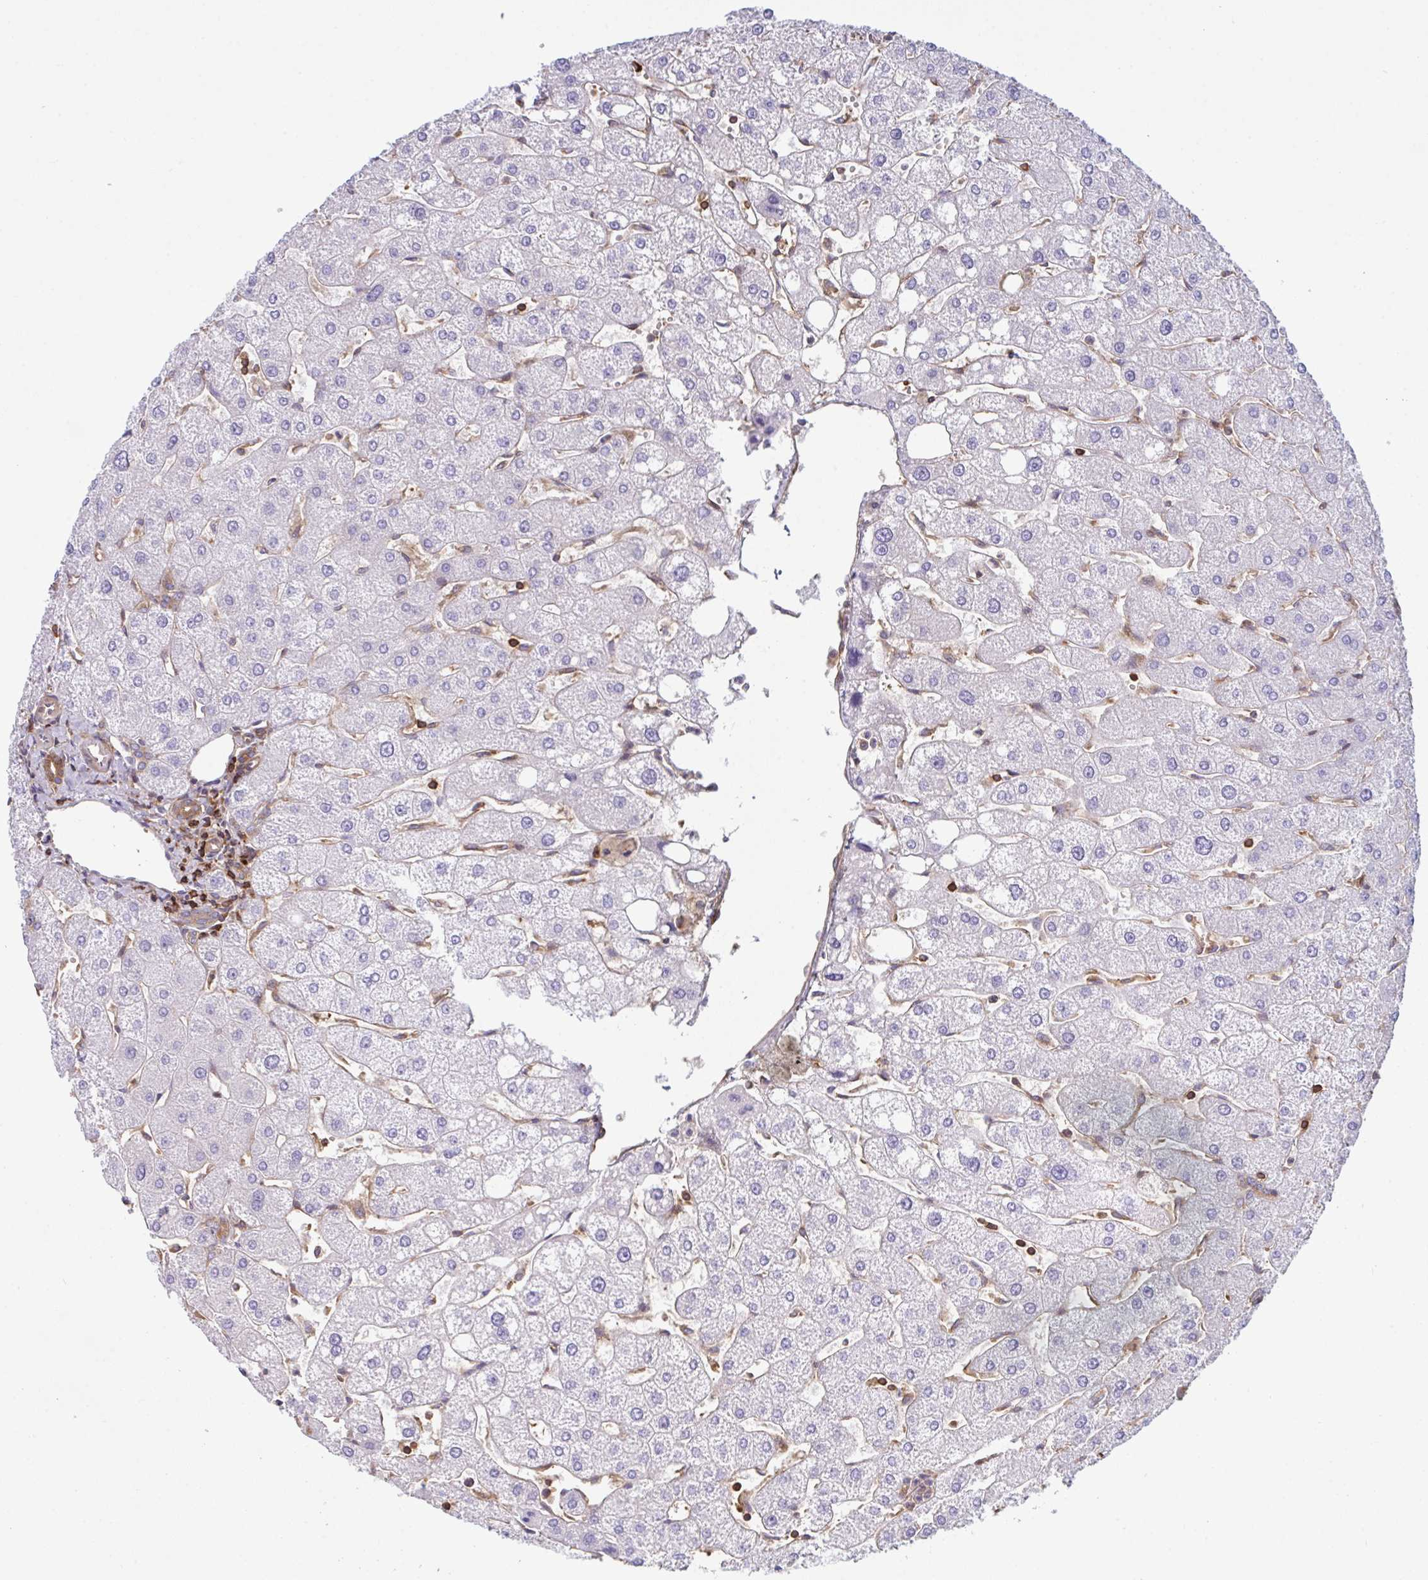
{"staining": {"intensity": "moderate", "quantity": ">75%", "location": "cytoplasmic/membranous"}, "tissue": "liver", "cell_type": "Cholangiocytes", "image_type": "normal", "snomed": [{"axis": "morphology", "description": "Normal tissue, NOS"}, {"axis": "topography", "description": "Liver"}], "caption": "Moderate cytoplasmic/membranous protein expression is seen in approximately >75% of cholangiocytes in liver. The protein is stained brown, and the nuclei are stained in blue (DAB IHC with brightfield microscopy, high magnification).", "gene": "TSC22D3", "patient": {"sex": "male", "age": 67}}